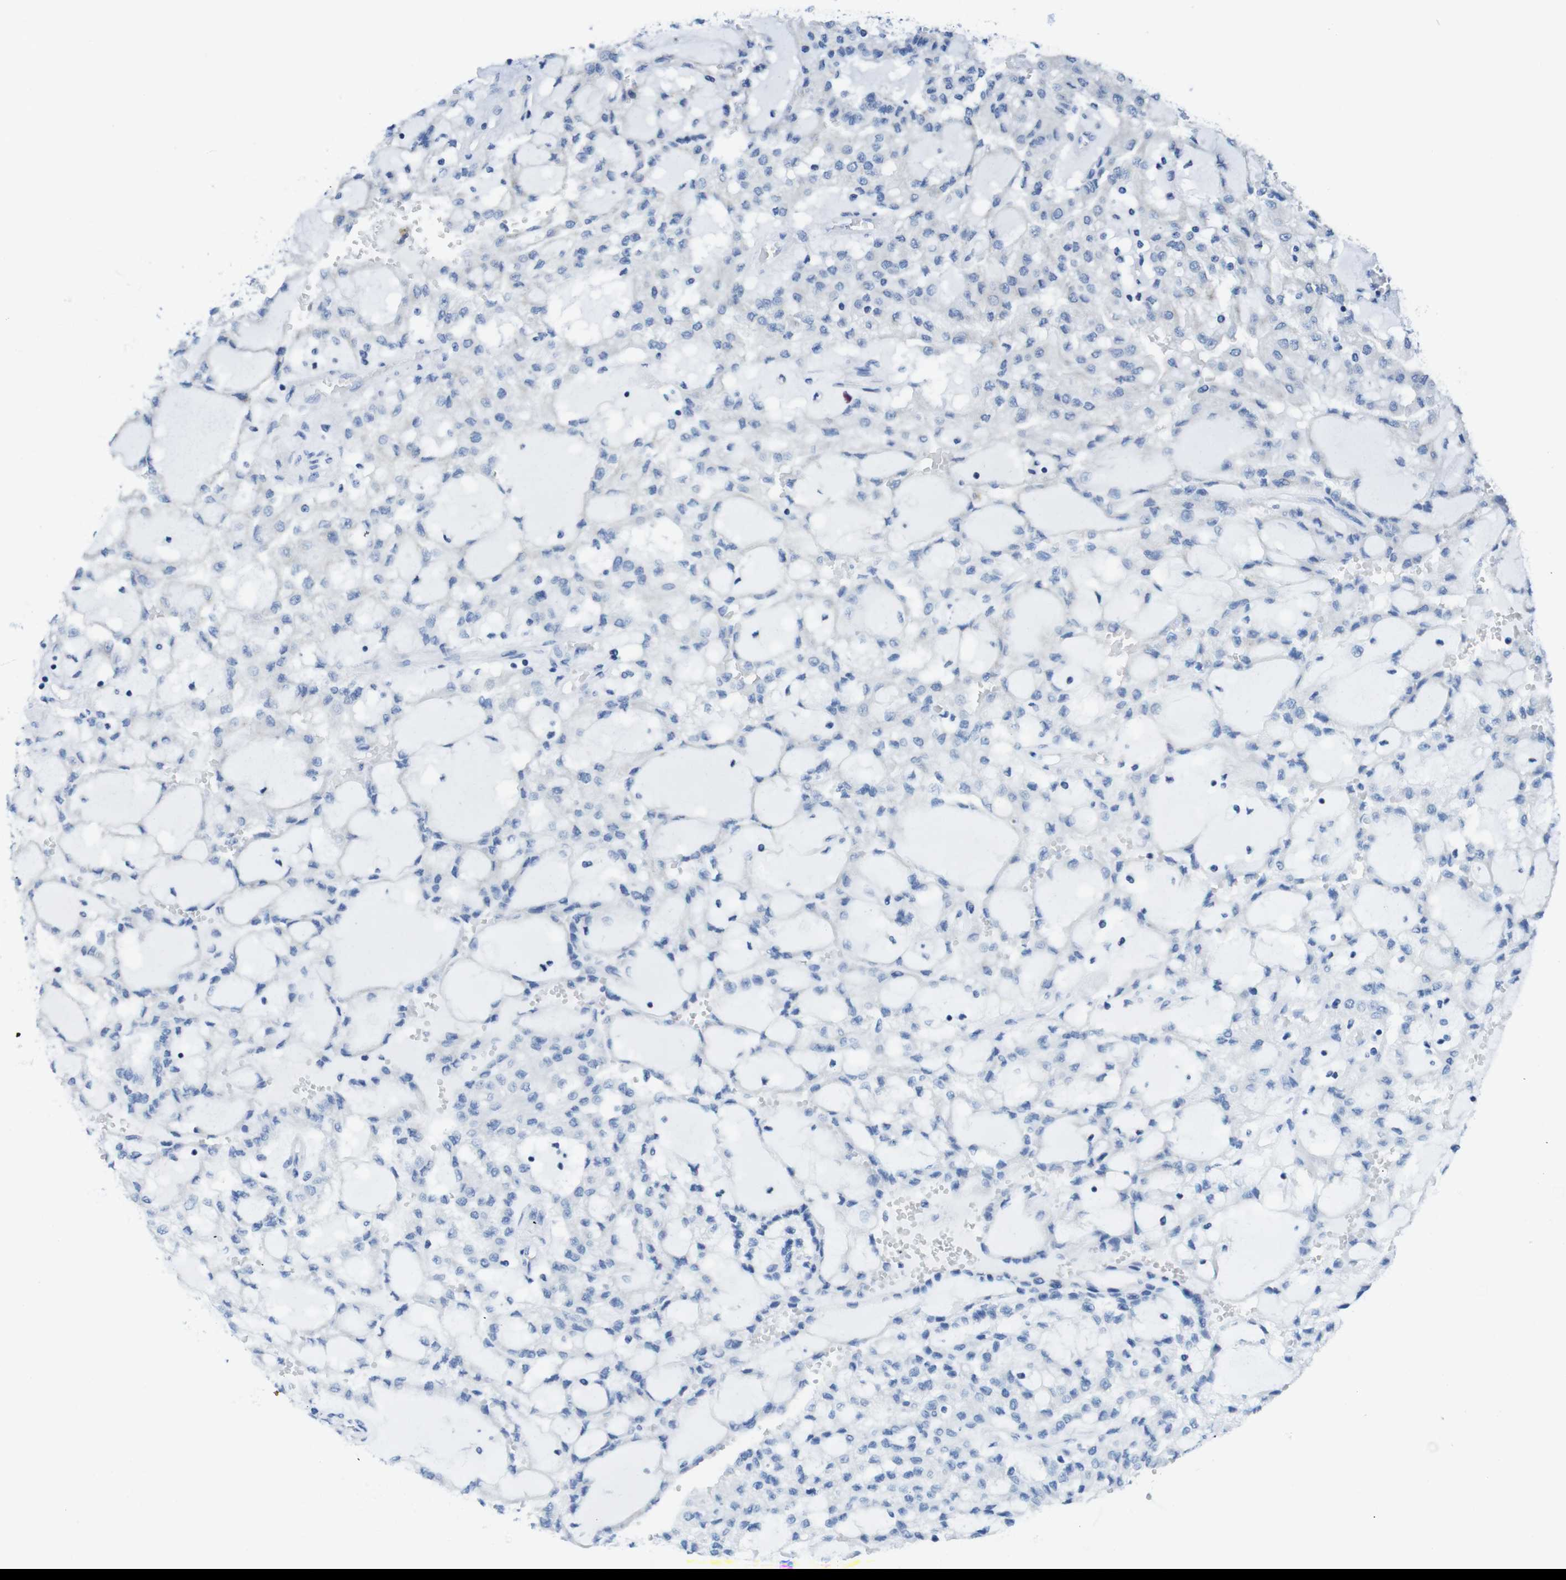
{"staining": {"intensity": "negative", "quantity": "none", "location": "none"}, "tissue": "renal cancer", "cell_type": "Tumor cells", "image_type": "cancer", "snomed": [{"axis": "morphology", "description": "Adenocarcinoma, NOS"}, {"axis": "topography", "description": "Kidney"}], "caption": "Immunohistochemistry photomicrograph of renal cancer (adenocarcinoma) stained for a protein (brown), which reveals no staining in tumor cells.", "gene": "ASIC5", "patient": {"sex": "male", "age": 63}}